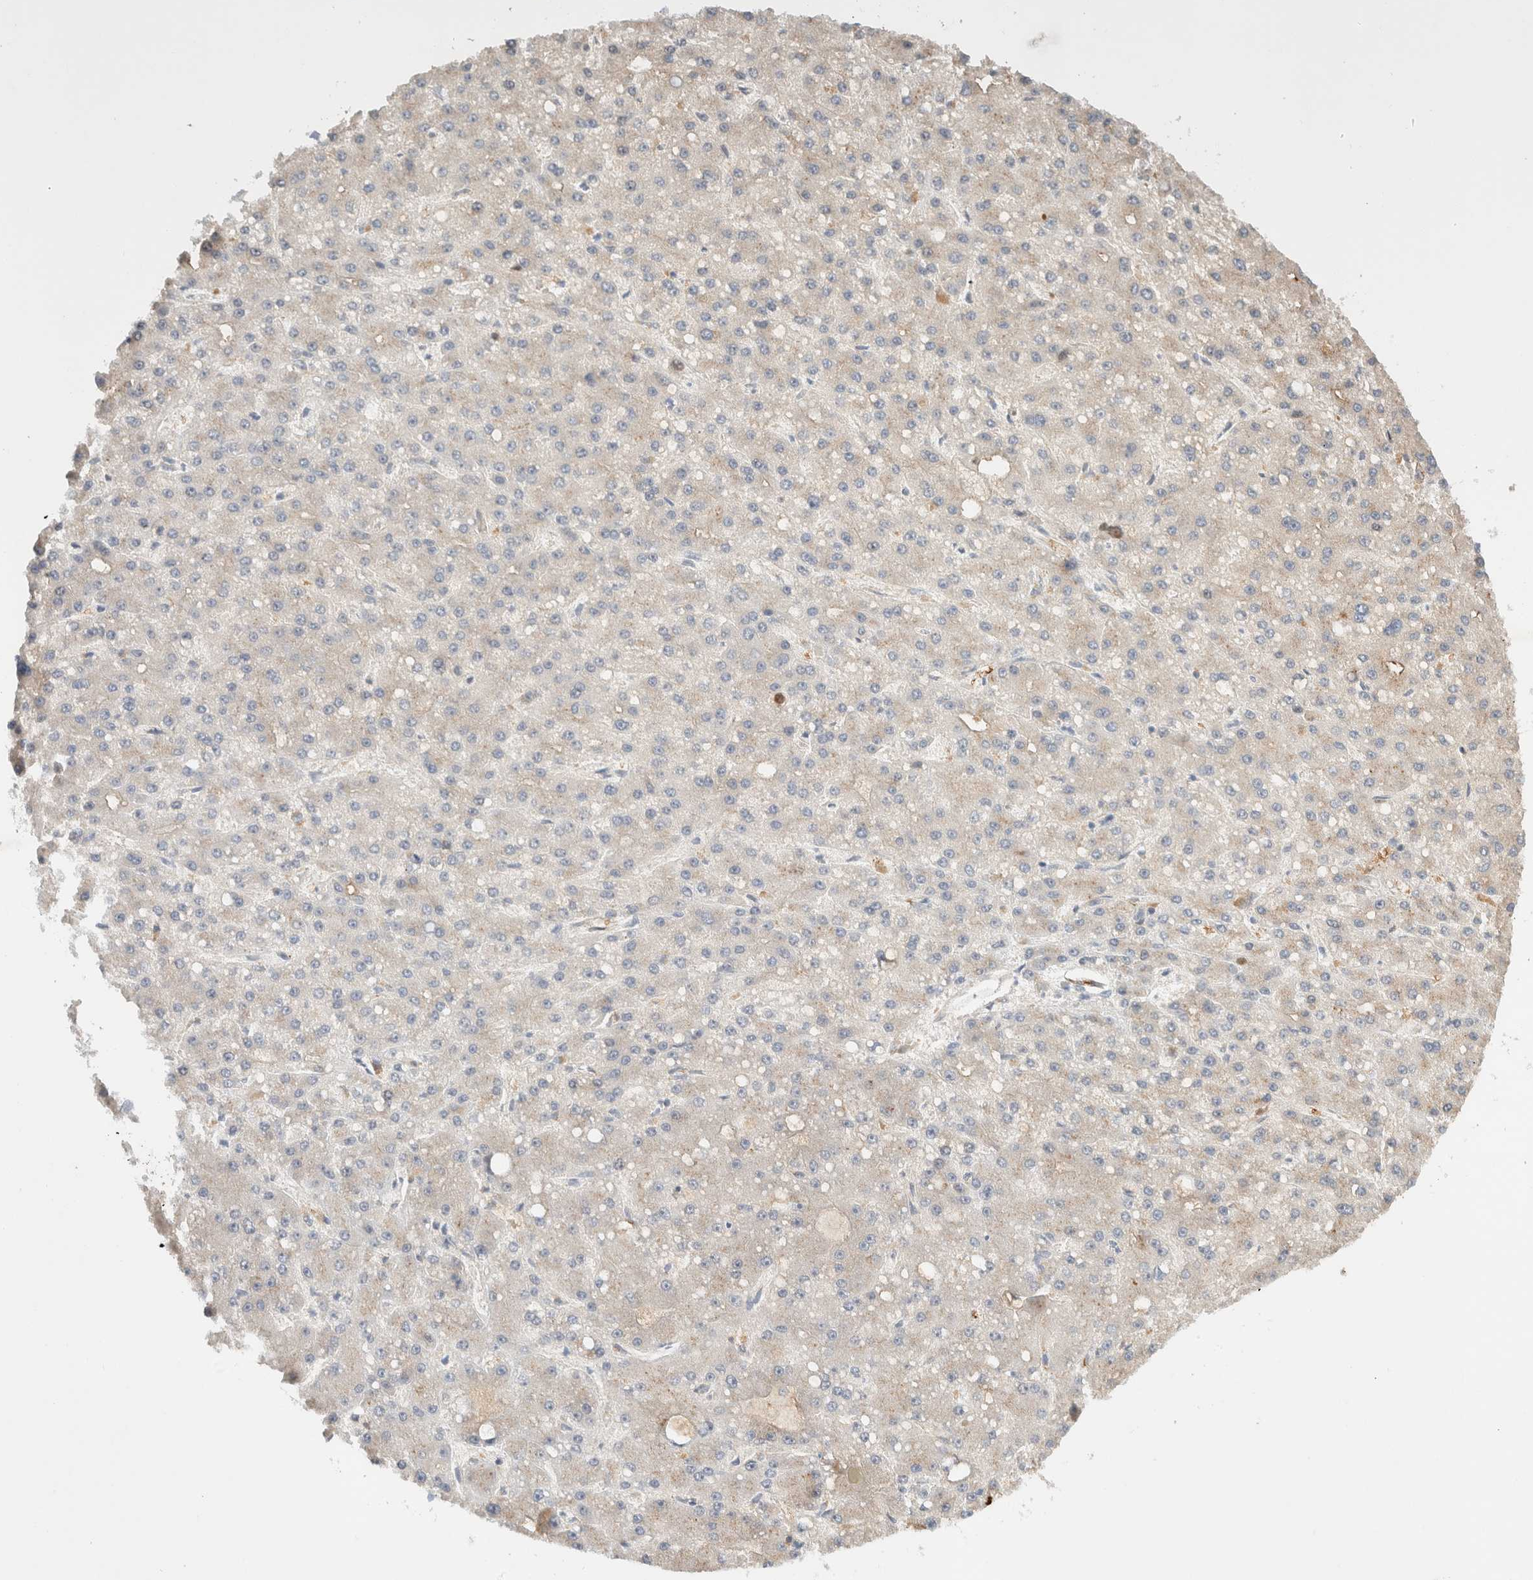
{"staining": {"intensity": "weak", "quantity": "<25%", "location": "cytoplasmic/membranous"}, "tissue": "liver cancer", "cell_type": "Tumor cells", "image_type": "cancer", "snomed": [{"axis": "morphology", "description": "Carcinoma, Hepatocellular, NOS"}, {"axis": "topography", "description": "Liver"}], "caption": "Immunohistochemical staining of human liver cancer (hepatocellular carcinoma) demonstrates no significant expression in tumor cells.", "gene": "MST1", "patient": {"sex": "male", "age": 67}}